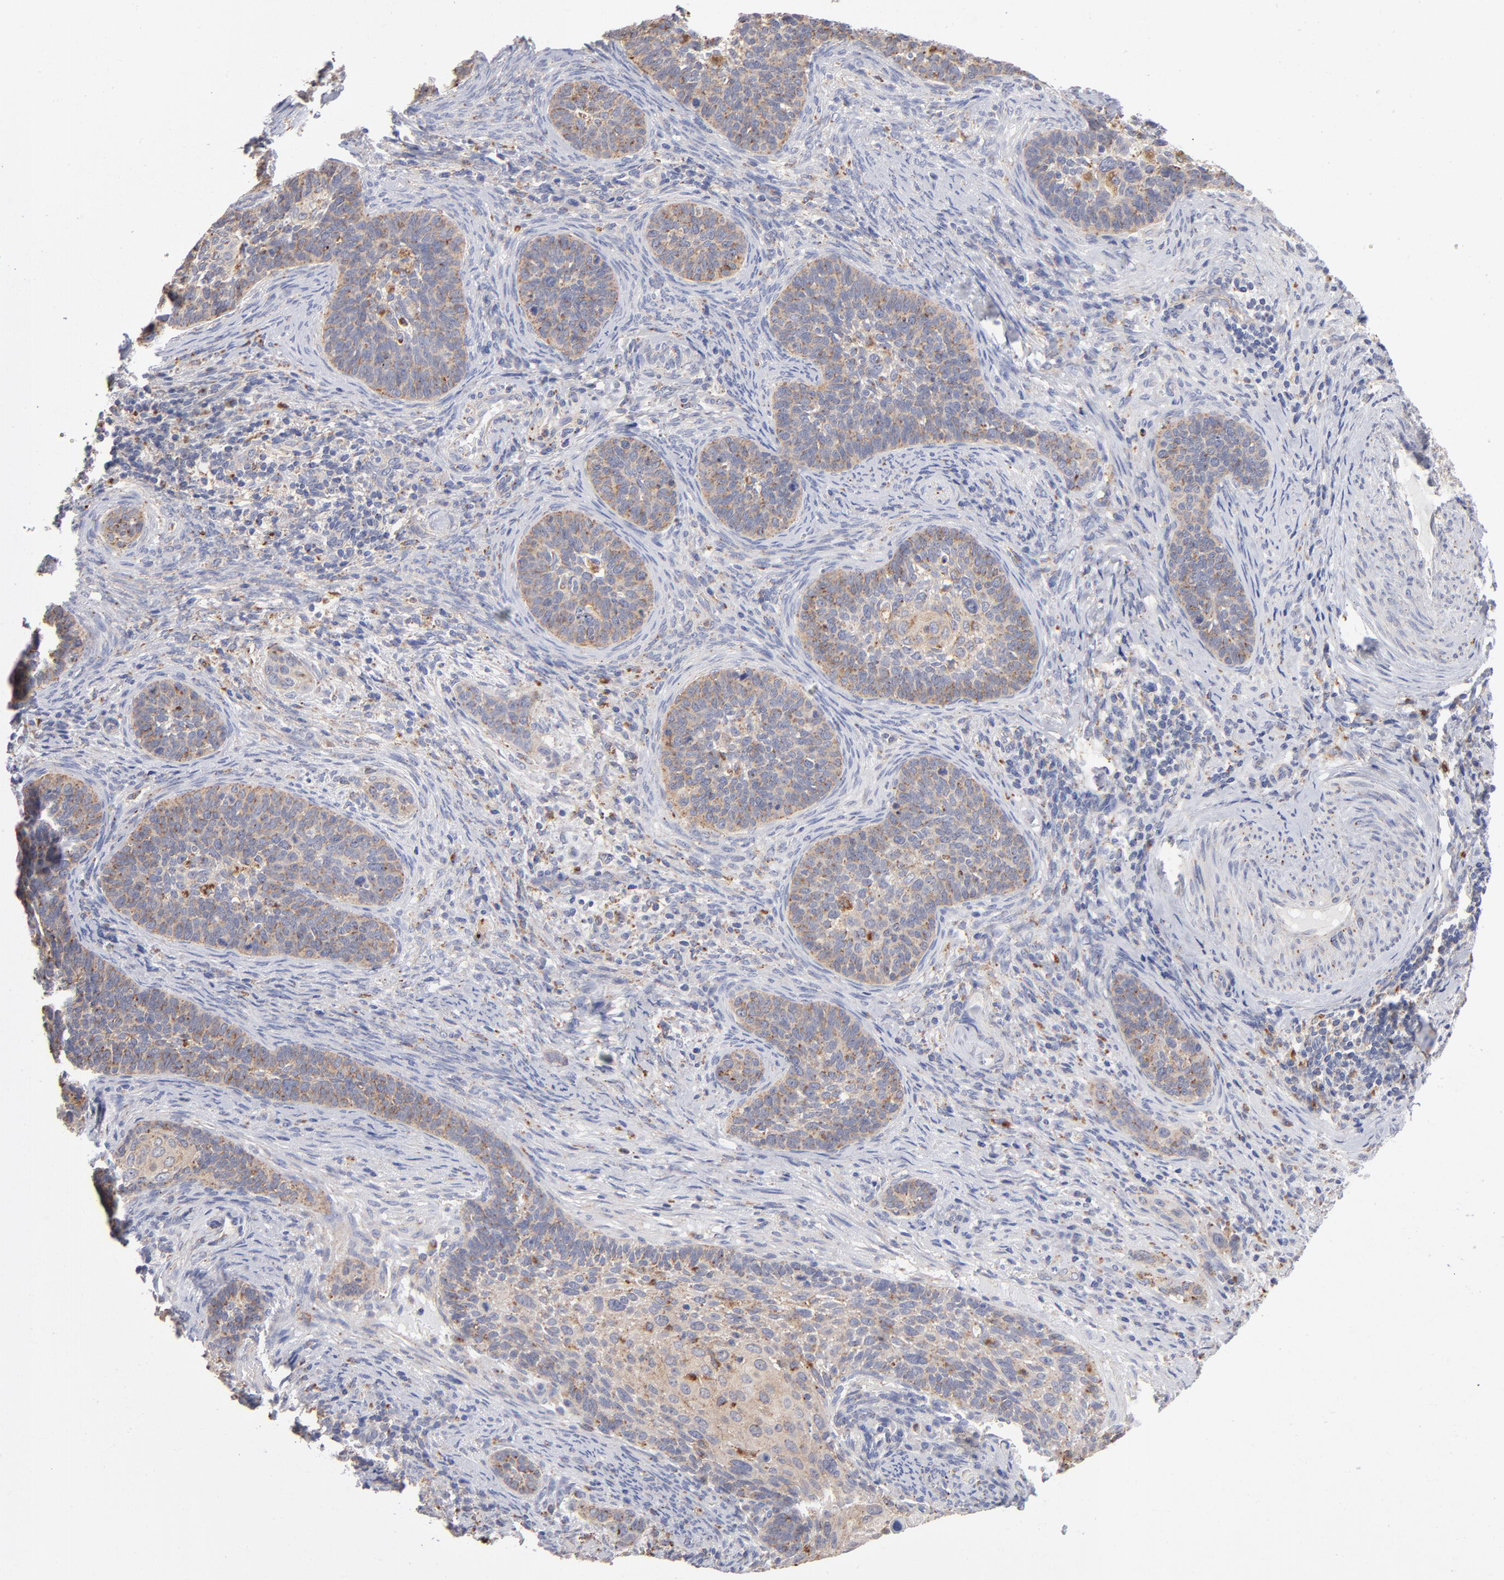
{"staining": {"intensity": "moderate", "quantity": ">75%", "location": "cytoplasmic/membranous"}, "tissue": "cervical cancer", "cell_type": "Tumor cells", "image_type": "cancer", "snomed": [{"axis": "morphology", "description": "Squamous cell carcinoma, NOS"}, {"axis": "topography", "description": "Cervix"}], "caption": "Brown immunohistochemical staining in human cervical cancer demonstrates moderate cytoplasmic/membranous expression in about >75% of tumor cells.", "gene": "RRAGB", "patient": {"sex": "female", "age": 33}}